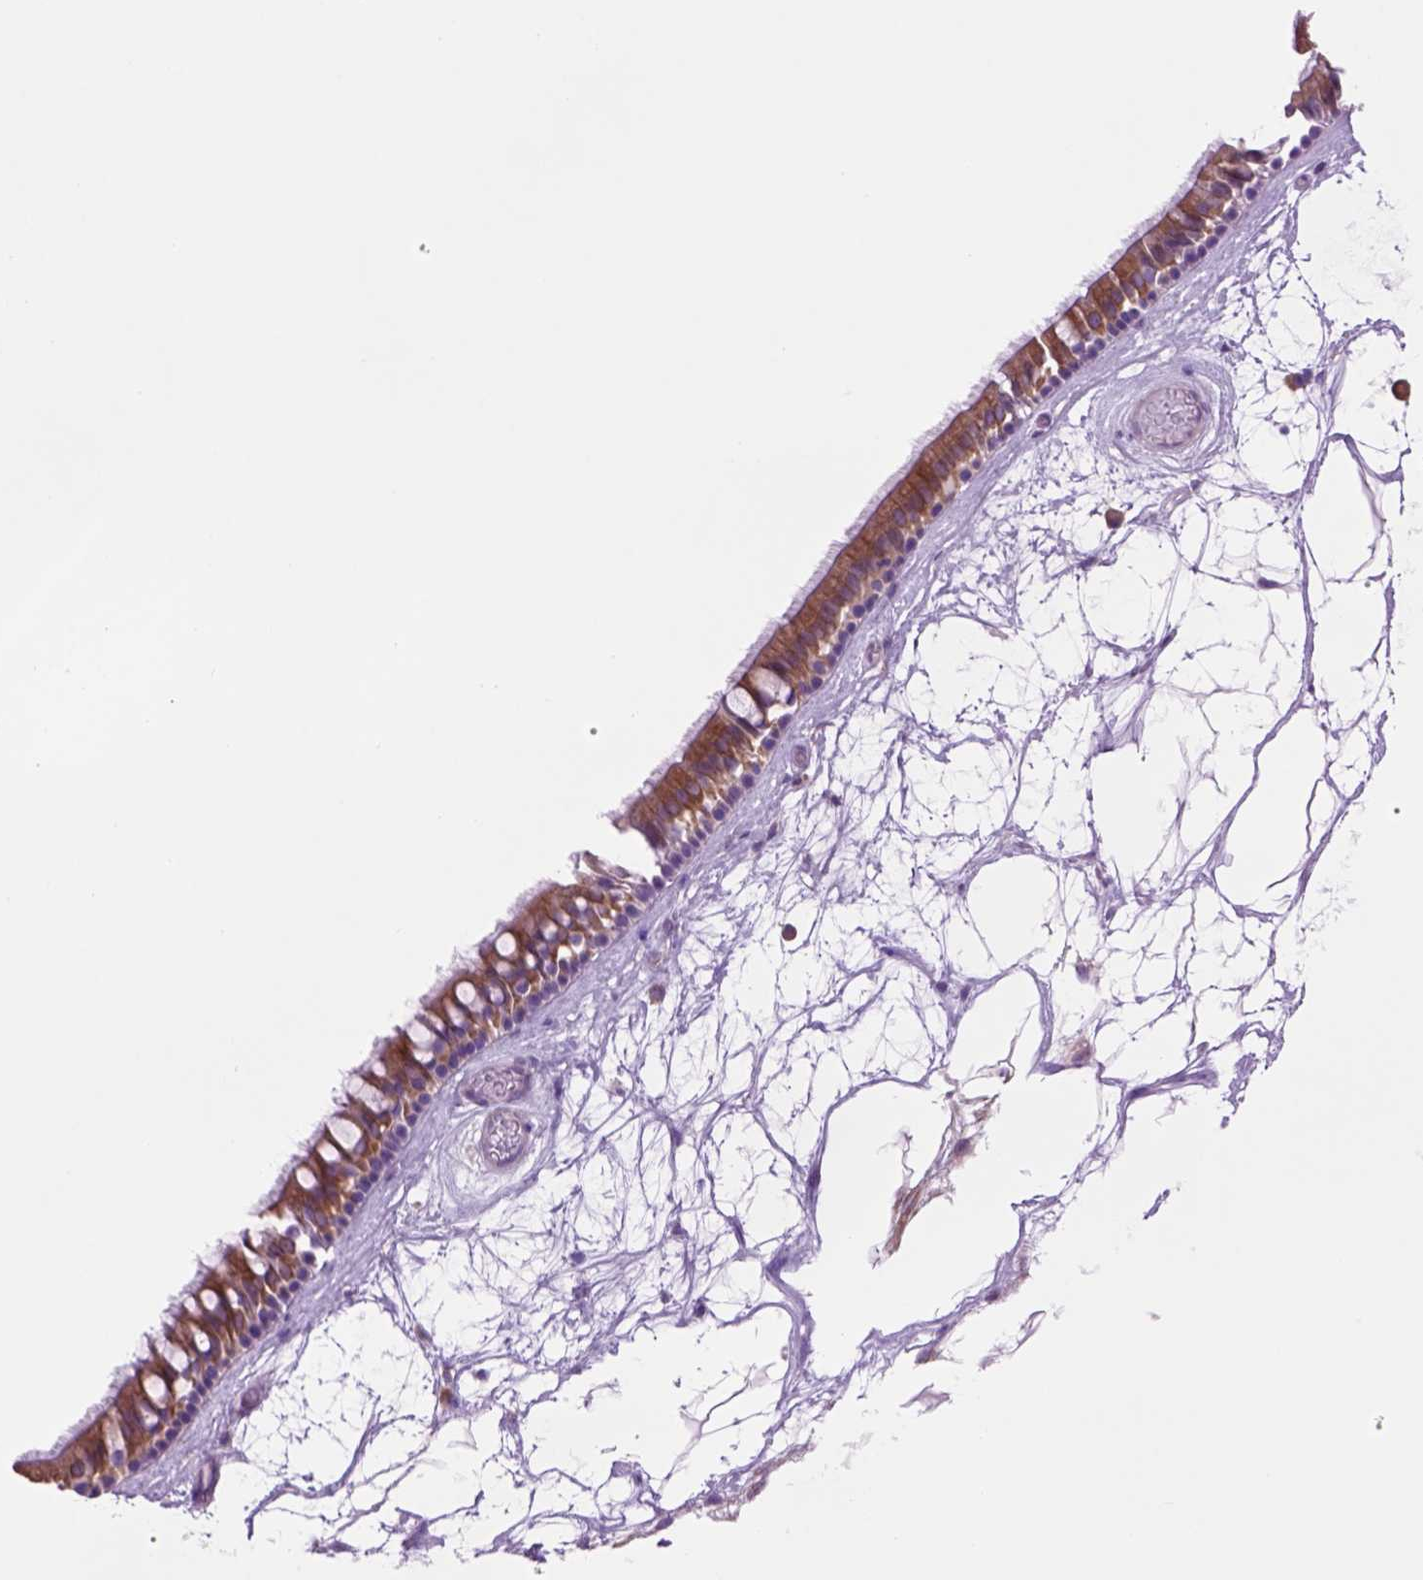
{"staining": {"intensity": "moderate", "quantity": ">75%", "location": "cytoplasmic/membranous"}, "tissue": "nasopharynx", "cell_type": "Respiratory epithelial cells", "image_type": "normal", "snomed": [{"axis": "morphology", "description": "Normal tissue, NOS"}, {"axis": "topography", "description": "Nasopharynx"}], "caption": "About >75% of respiratory epithelial cells in benign human nasopharynx reveal moderate cytoplasmic/membranous protein staining as visualized by brown immunohistochemical staining.", "gene": "PIAS3", "patient": {"sex": "male", "age": 68}}